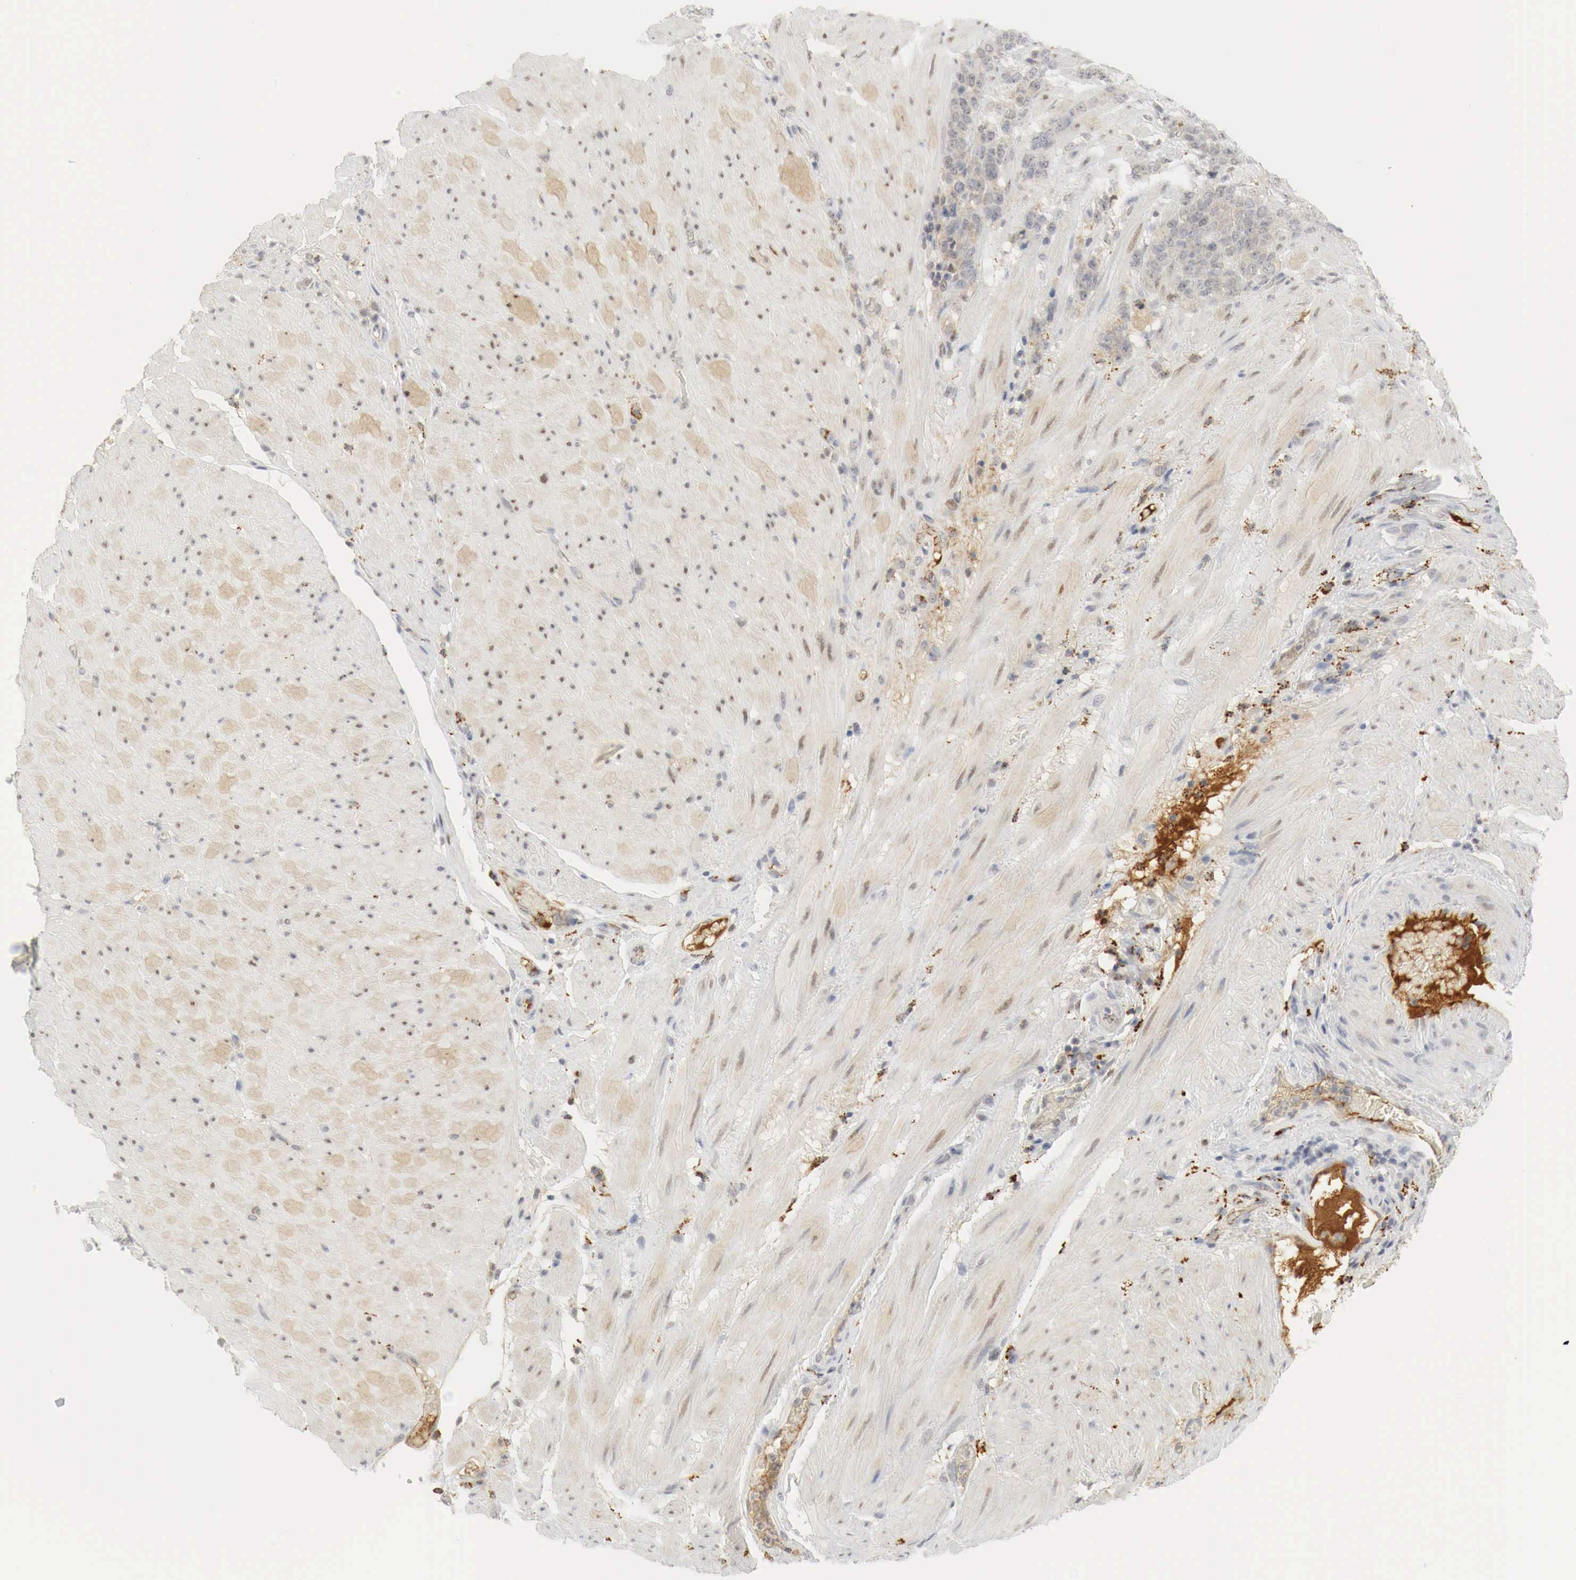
{"staining": {"intensity": "weak", "quantity": "<25%", "location": "cytoplasmic/membranous,nuclear"}, "tissue": "stomach cancer", "cell_type": "Tumor cells", "image_type": "cancer", "snomed": [{"axis": "morphology", "description": "Adenocarcinoma, NOS"}, {"axis": "topography", "description": "Stomach, lower"}], "caption": "Immunohistochemistry (IHC) image of neoplastic tissue: human adenocarcinoma (stomach) stained with DAB shows no significant protein expression in tumor cells.", "gene": "MYC", "patient": {"sex": "male", "age": 88}}